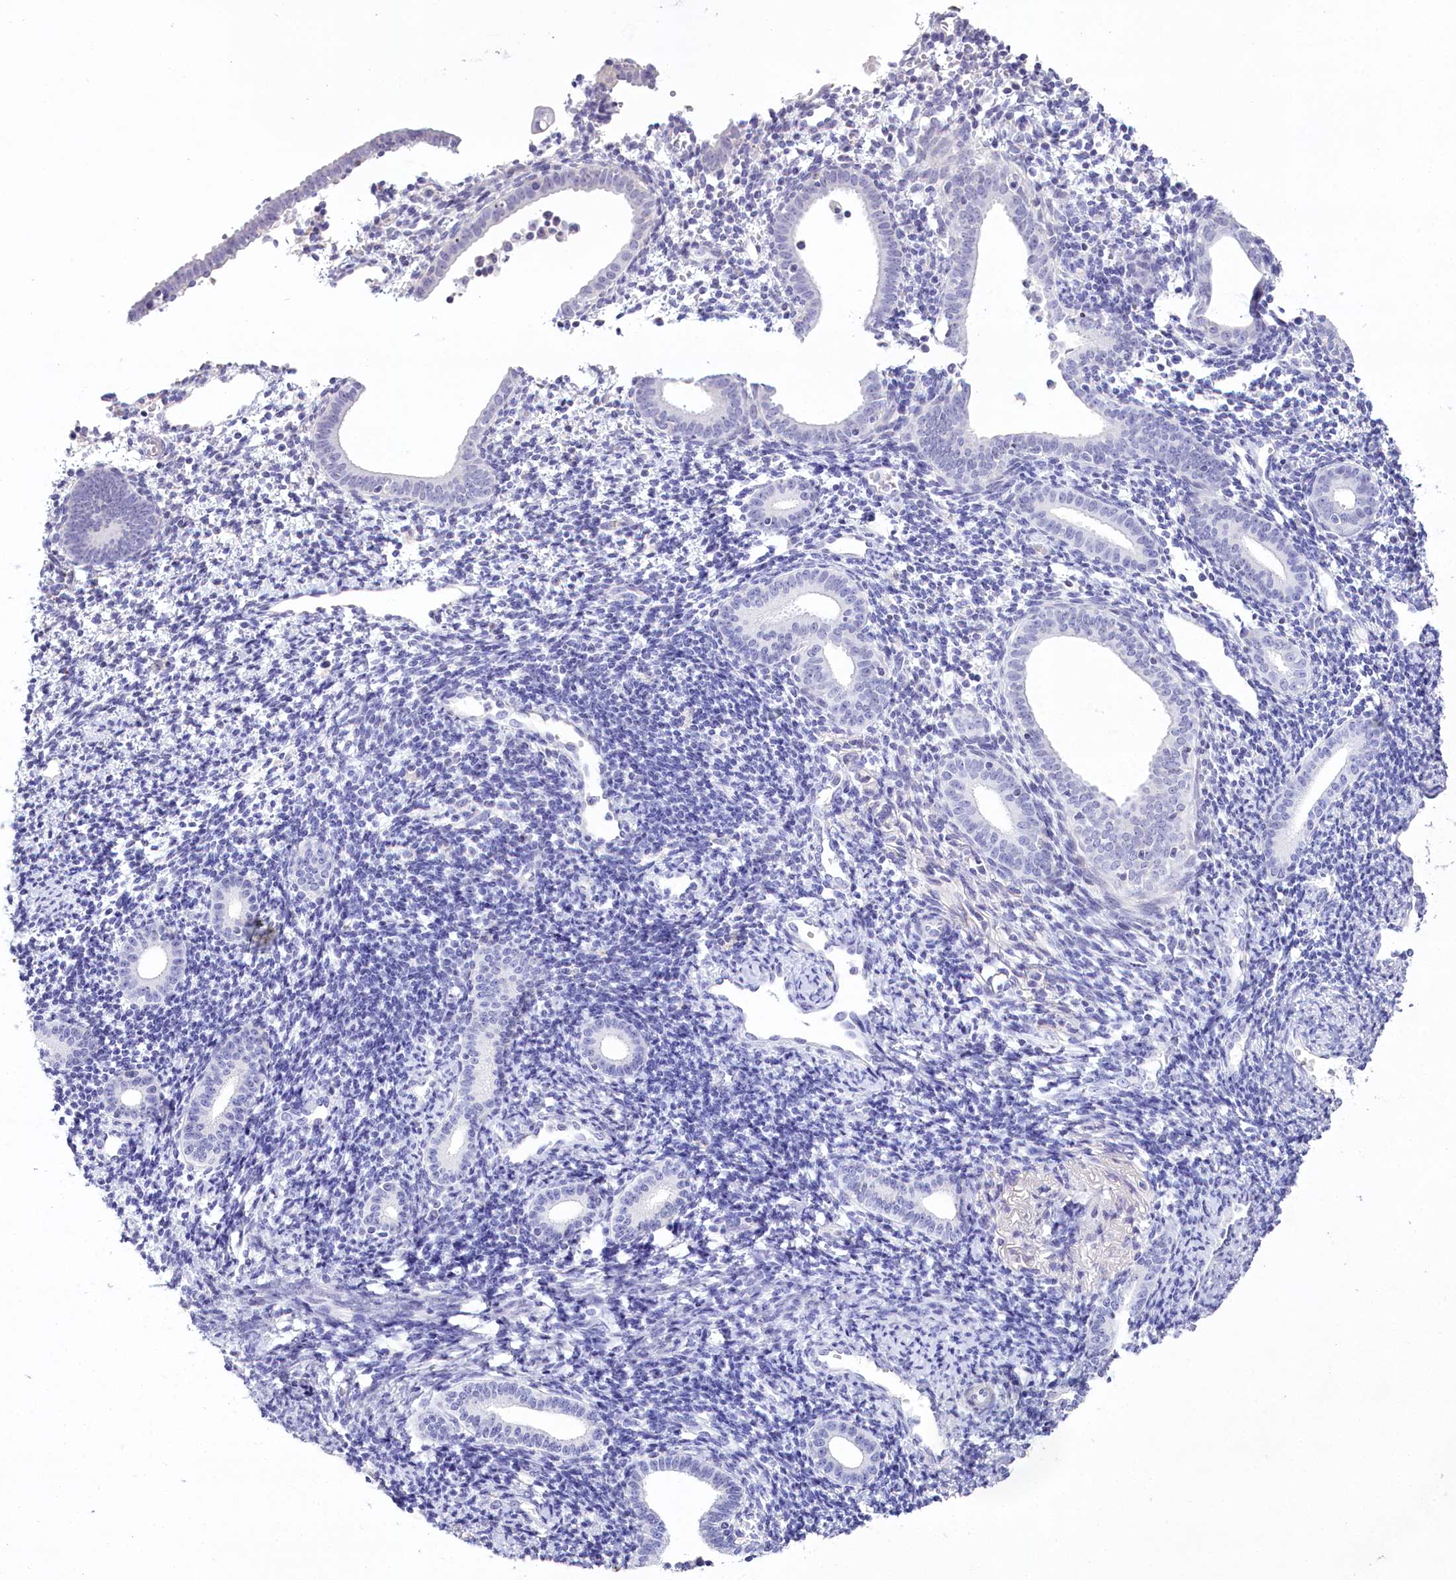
{"staining": {"intensity": "negative", "quantity": "none", "location": "none"}, "tissue": "endometrium", "cell_type": "Cells in endometrial stroma", "image_type": "normal", "snomed": [{"axis": "morphology", "description": "Normal tissue, NOS"}, {"axis": "topography", "description": "Endometrium"}], "caption": "The immunohistochemistry (IHC) image has no significant staining in cells in endometrial stroma of endometrium. The staining is performed using DAB (3,3'-diaminobenzidine) brown chromogen with nuclei counter-stained in using hematoxylin.", "gene": "MYOZ1", "patient": {"sex": "female", "age": 56}}